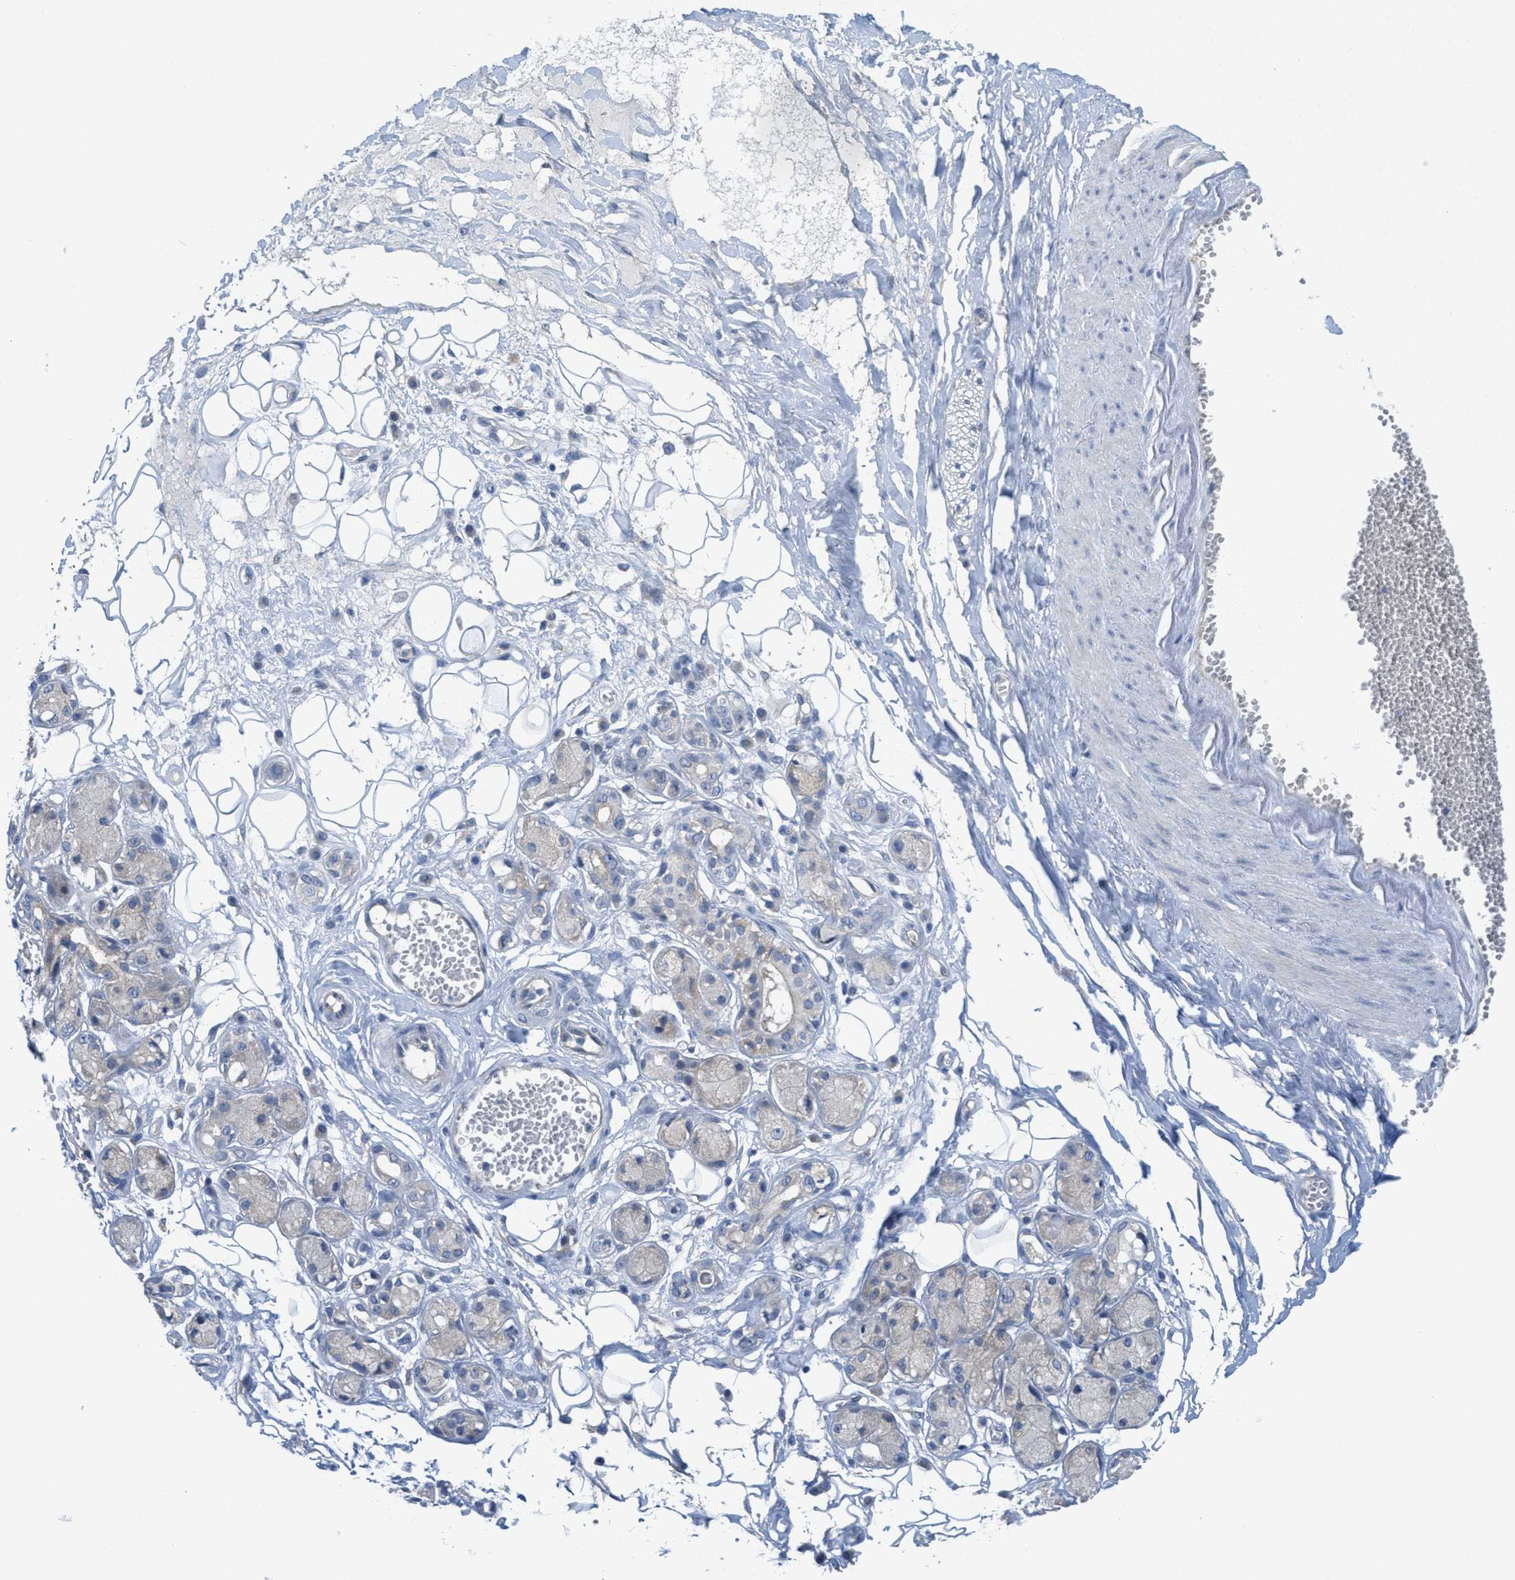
{"staining": {"intensity": "negative", "quantity": "none", "location": "none"}, "tissue": "adipose tissue", "cell_type": "Adipocytes", "image_type": "normal", "snomed": [{"axis": "morphology", "description": "Normal tissue, NOS"}, {"axis": "morphology", "description": "Inflammation, NOS"}, {"axis": "topography", "description": "Salivary gland"}, {"axis": "topography", "description": "Peripheral nerve tissue"}], "caption": "An image of adipose tissue stained for a protein exhibits no brown staining in adipocytes.", "gene": "ZFYVE9", "patient": {"sex": "female", "age": 75}}